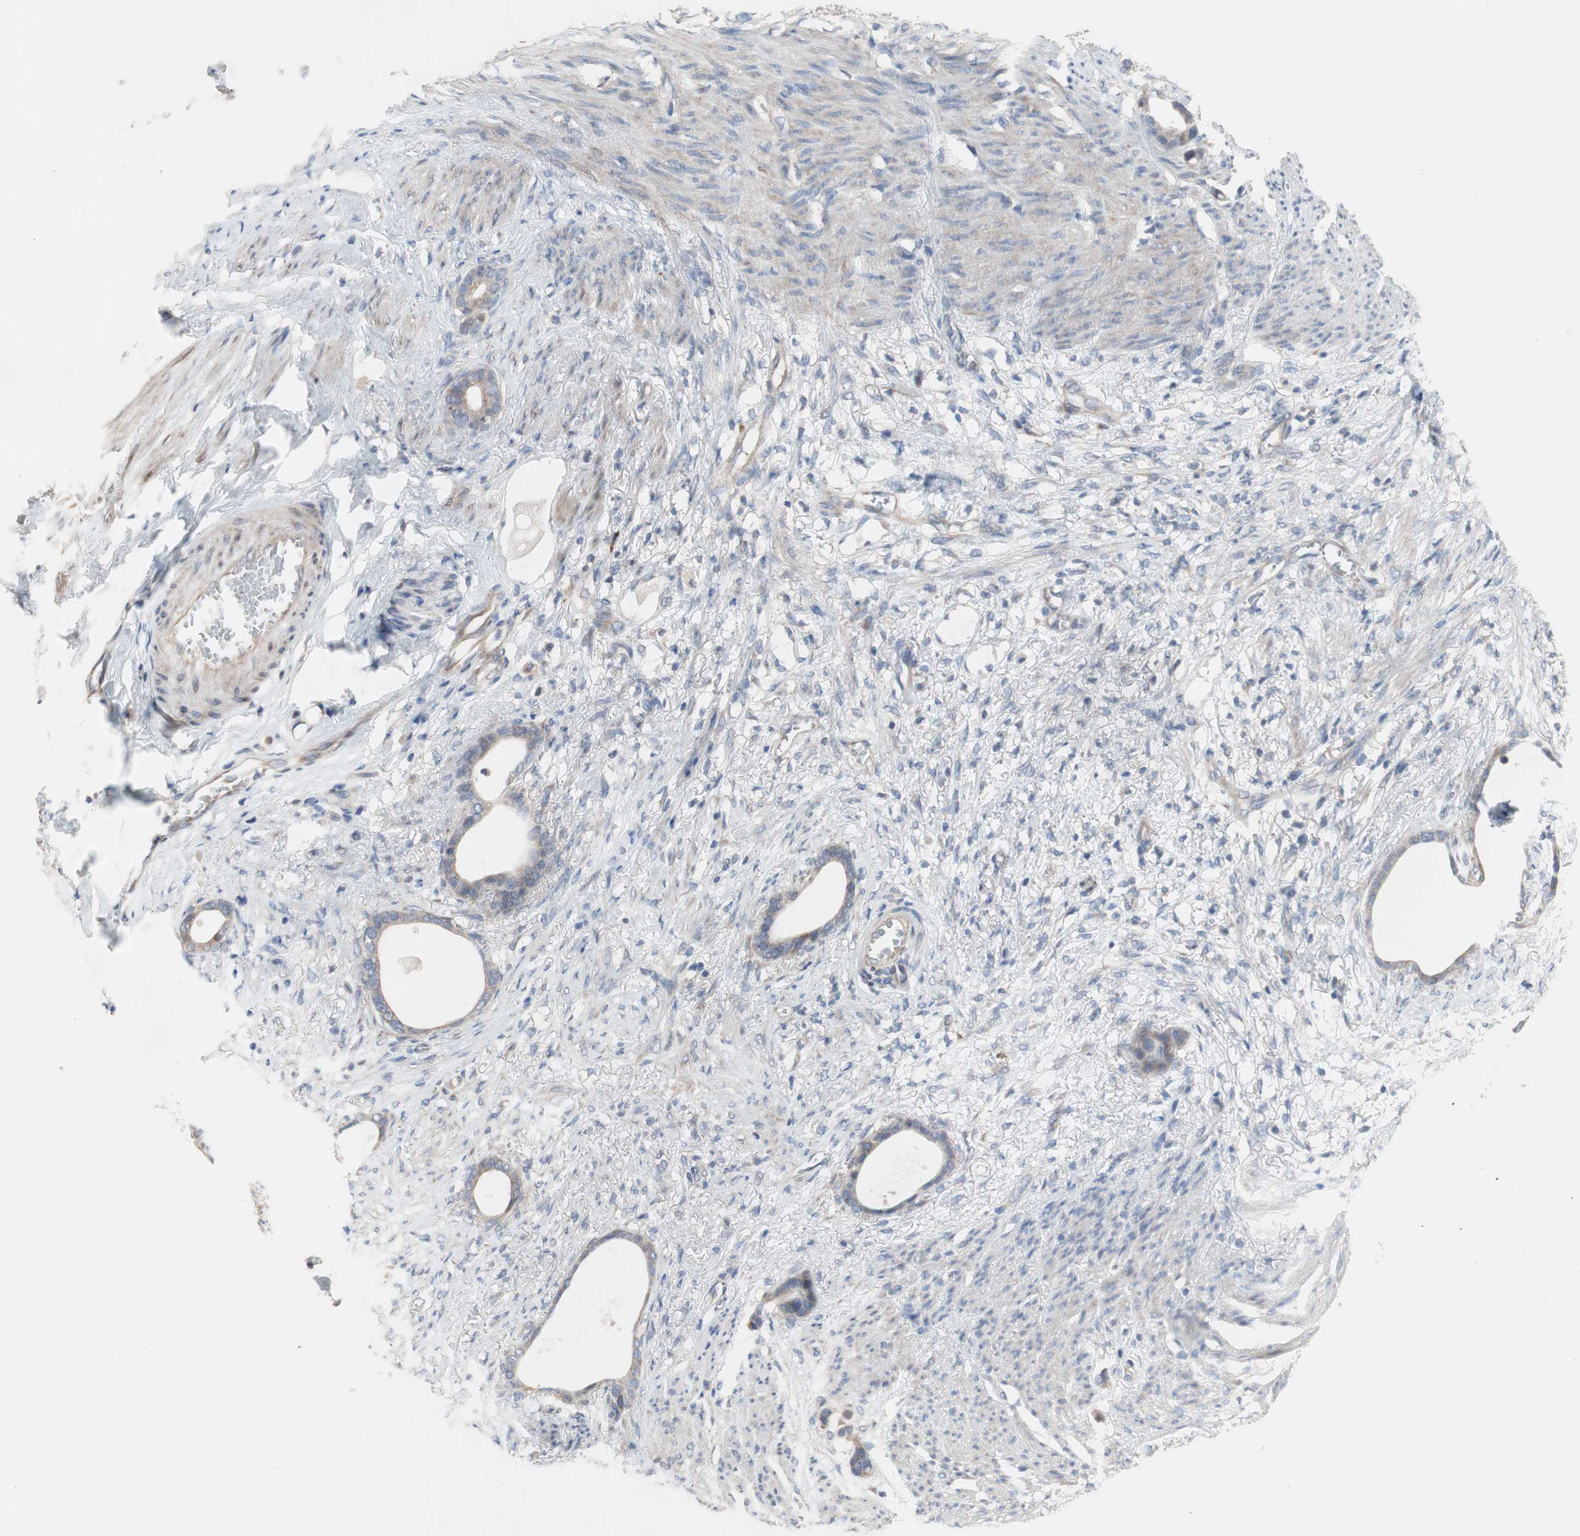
{"staining": {"intensity": "weak", "quantity": ">75%", "location": "cytoplasmic/membranous"}, "tissue": "stomach cancer", "cell_type": "Tumor cells", "image_type": "cancer", "snomed": [{"axis": "morphology", "description": "Adenocarcinoma, NOS"}, {"axis": "topography", "description": "Stomach"}], "caption": "This is a micrograph of immunohistochemistry staining of stomach cancer, which shows weak positivity in the cytoplasmic/membranous of tumor cells.", "gene": "TTC14", "patient": {"sex": "female", "age": 75}}